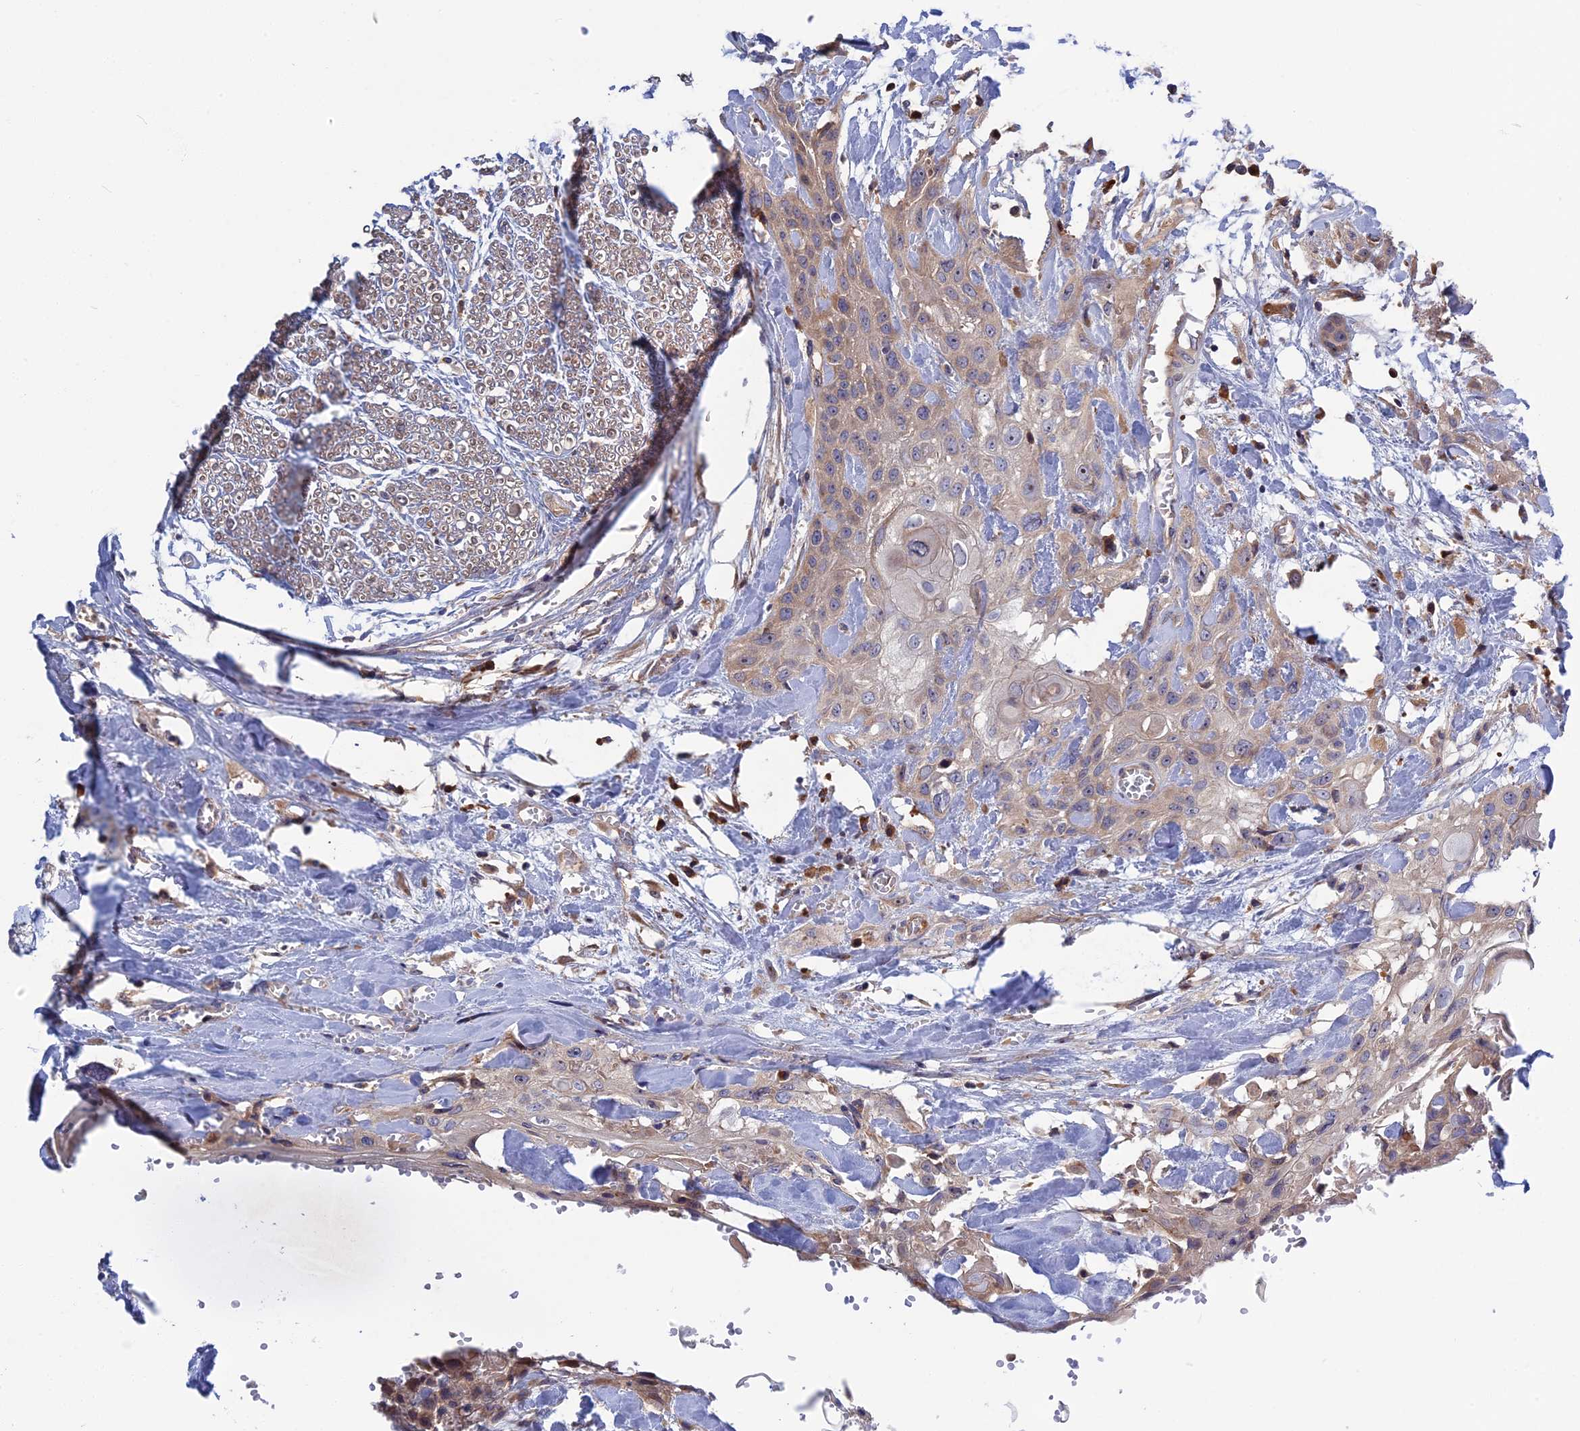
{"staining": {"intensity": "weak", "quantity": "<25%", "location": "cytoplasmic/membranous"}, "tissue": "head and neck cancer", "cell_type": "Tumor cells", "image_type": "cancer", "snomed": [{"axis": "morphology", "description": "Squamous cell carcinoma, NOS"}, {"axis": "topography", "description": "Head-Neck"}], "caption": "An image of head and neck cancer stained for a protein displays no brown staining in tumor cells.", "gene": "CRACD", "patient": {"sex": "female", "age": 43}}